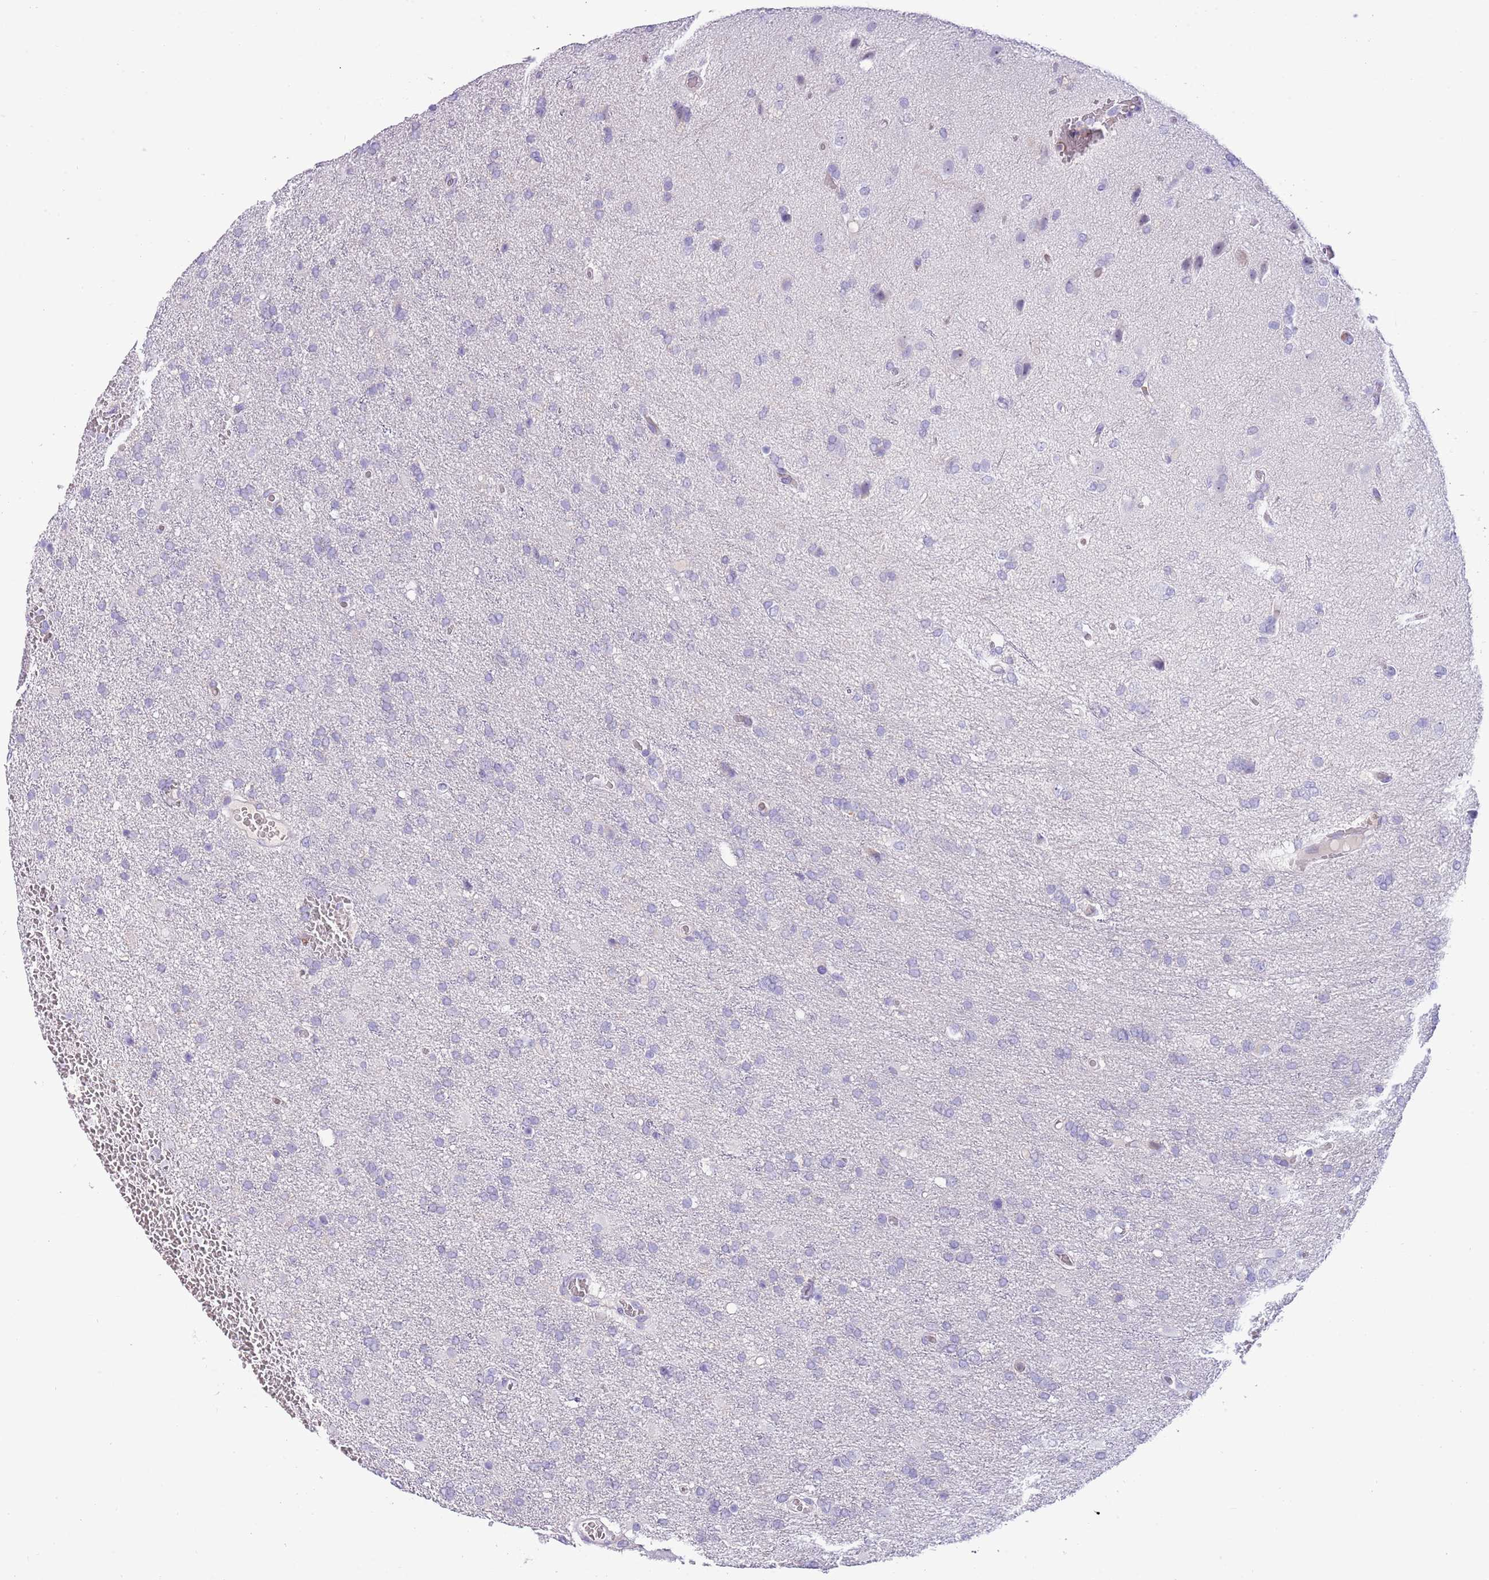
{"staining": {"intensity": "negative", "quantity": "none", "location": "none"}, "tissue": "glioma", "cell_type": "Tumor cells", "image_type": "cancer", "snomed": [{"axis": "morphology", "description": "Glioma, malignant, High grade"}, {"axis": "topography", "description": "Brain"}], "caption": "Immunohistochemical staining of human glioma displays no significant positivity in tumor cells.", "gene": "OR4Q3", "patient": {"sex": "female", "age": 74}}